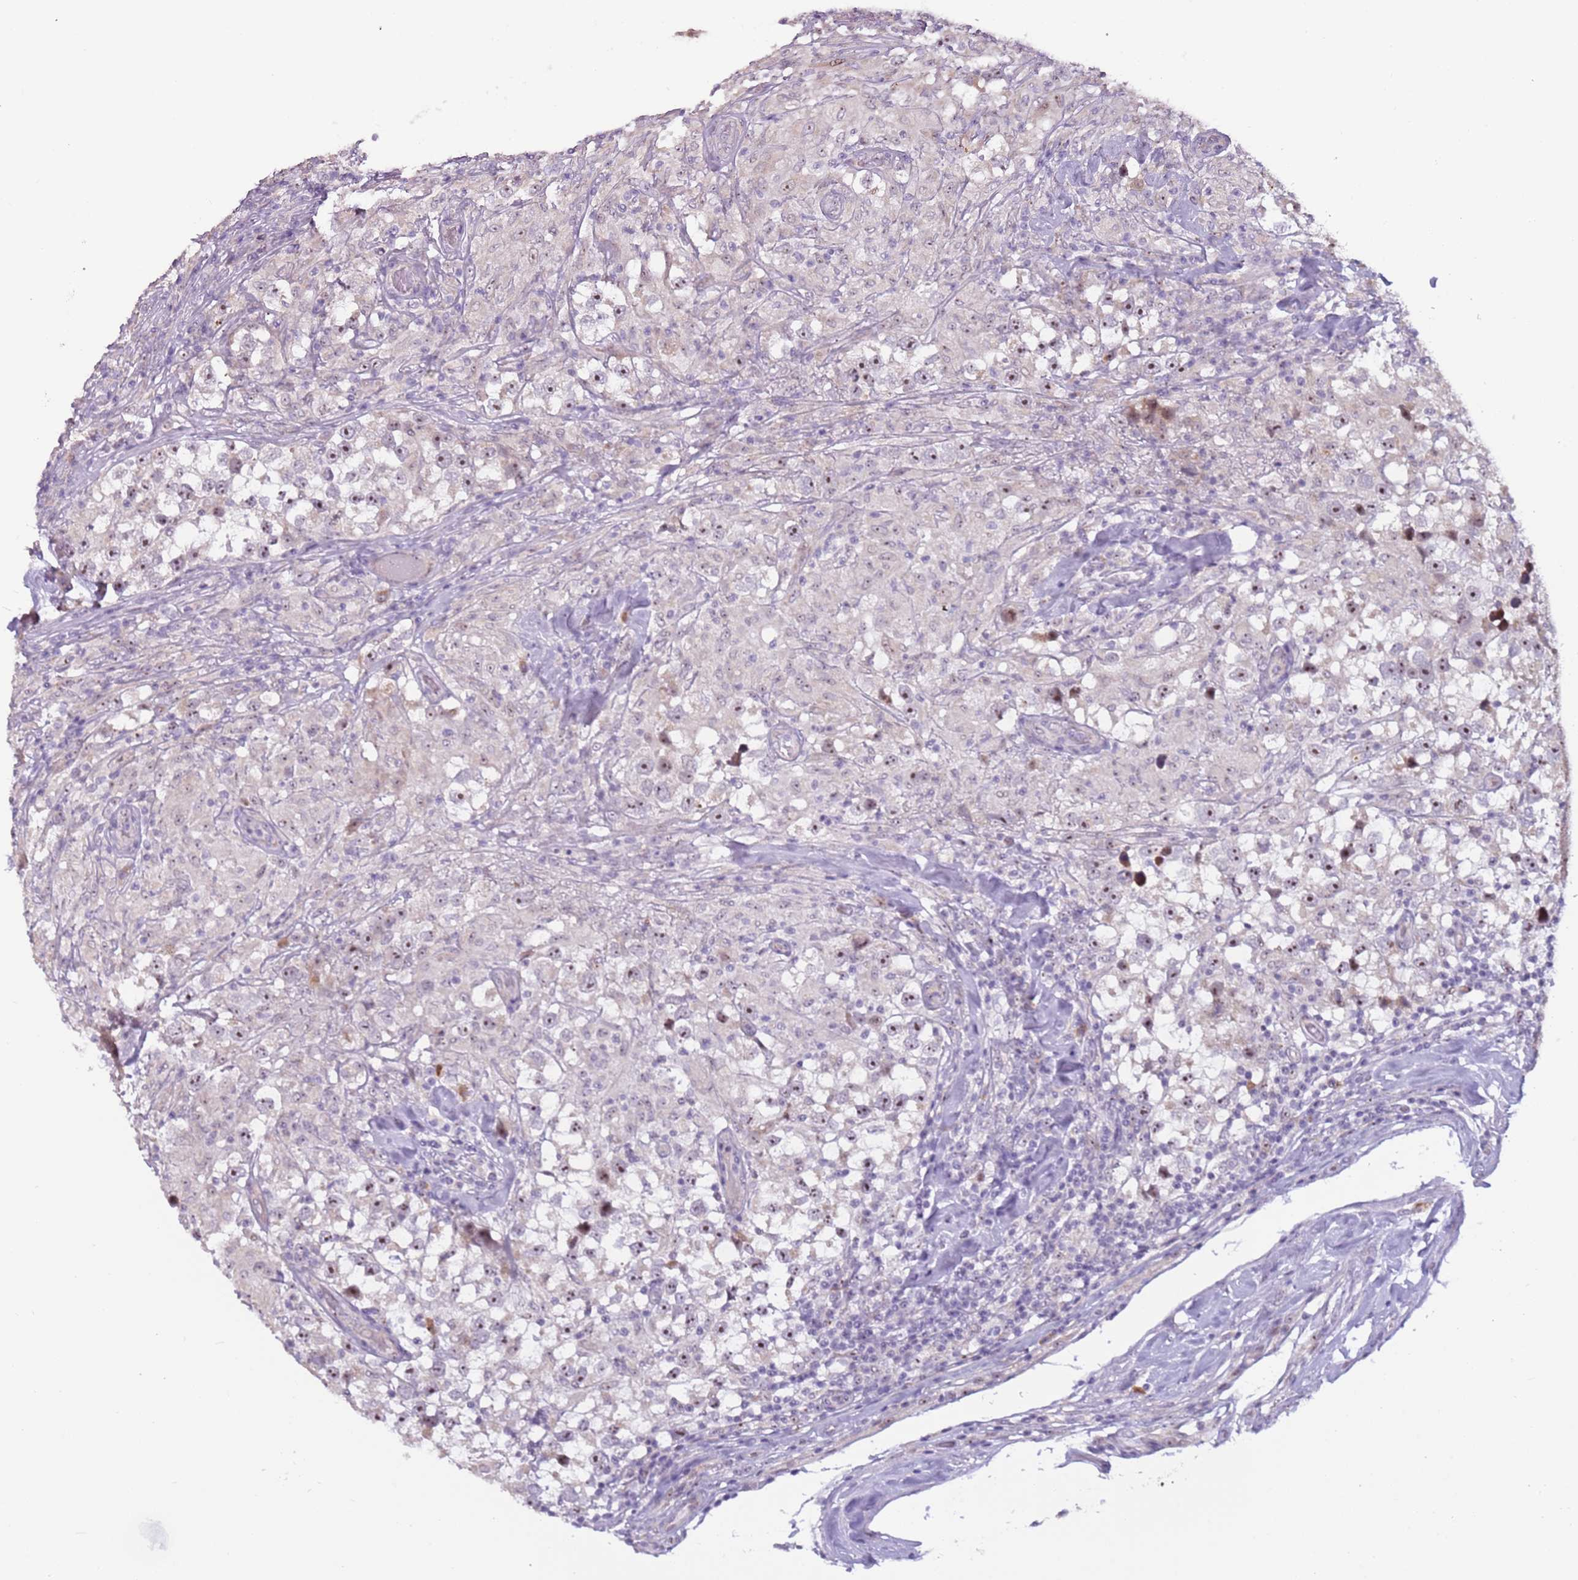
{"staining": {"intensity": "moderate", "quantity": ">75%", "location": "nuclear"}, "tissue": "testis cancer", "cell_type": "Tumor cells", "image_type": "cancer", "snomed": [{"axis": "morphology", "description": "Seminoma, NOS"}, {"axis": "topography", "description": "Testis"}], "caption": "Protein expression analysis of human seminoma (testis) reveals moderate nuclear staining in approximately >75% of tumor cells. (DAB (3,3'-diaminobenzidine) IHC with brightfield microscopy, high magnification).", "gene": "UCMA", "patient": {"sex": "male", "age": 46}}